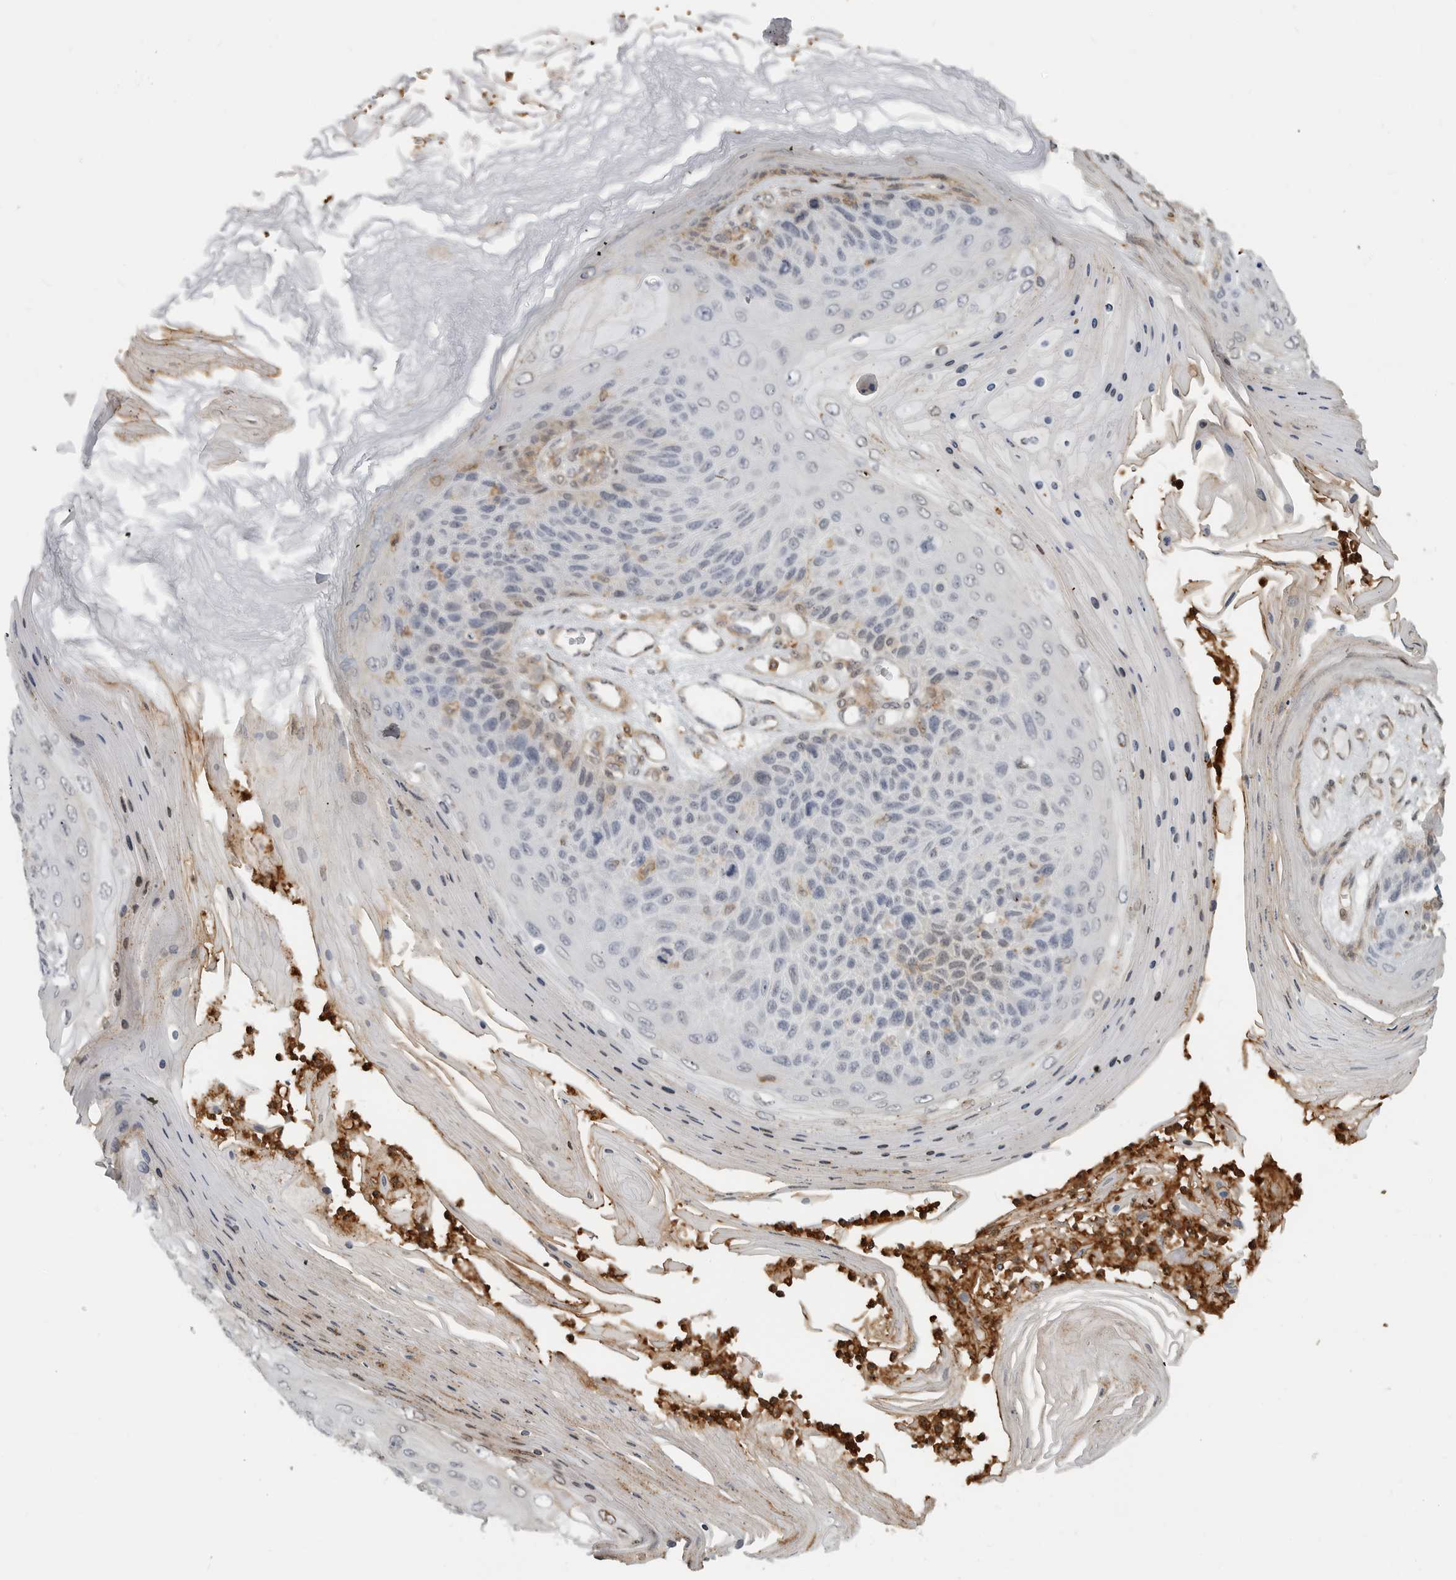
{"staining": {"intensity": "weak", "quantity": "<25%", "location": "cytoplasmic/membranous"}, "tissue": "skin cancer", "cell_type": "Tumor cells", "image_type": "cancer", "snomed": [{"axis": "morphology", "description": "Squamous cell carcinoma, NOS"}, {"axis": "topography", "description": "Skin"}], "caption": "Skin cancer (squamous cell carcinoma) was stained to show a protein in brown. There is no significant staining in tumor cells.", "gene": "ANXA11", "patient": {"sex": "female", "age": 88}}